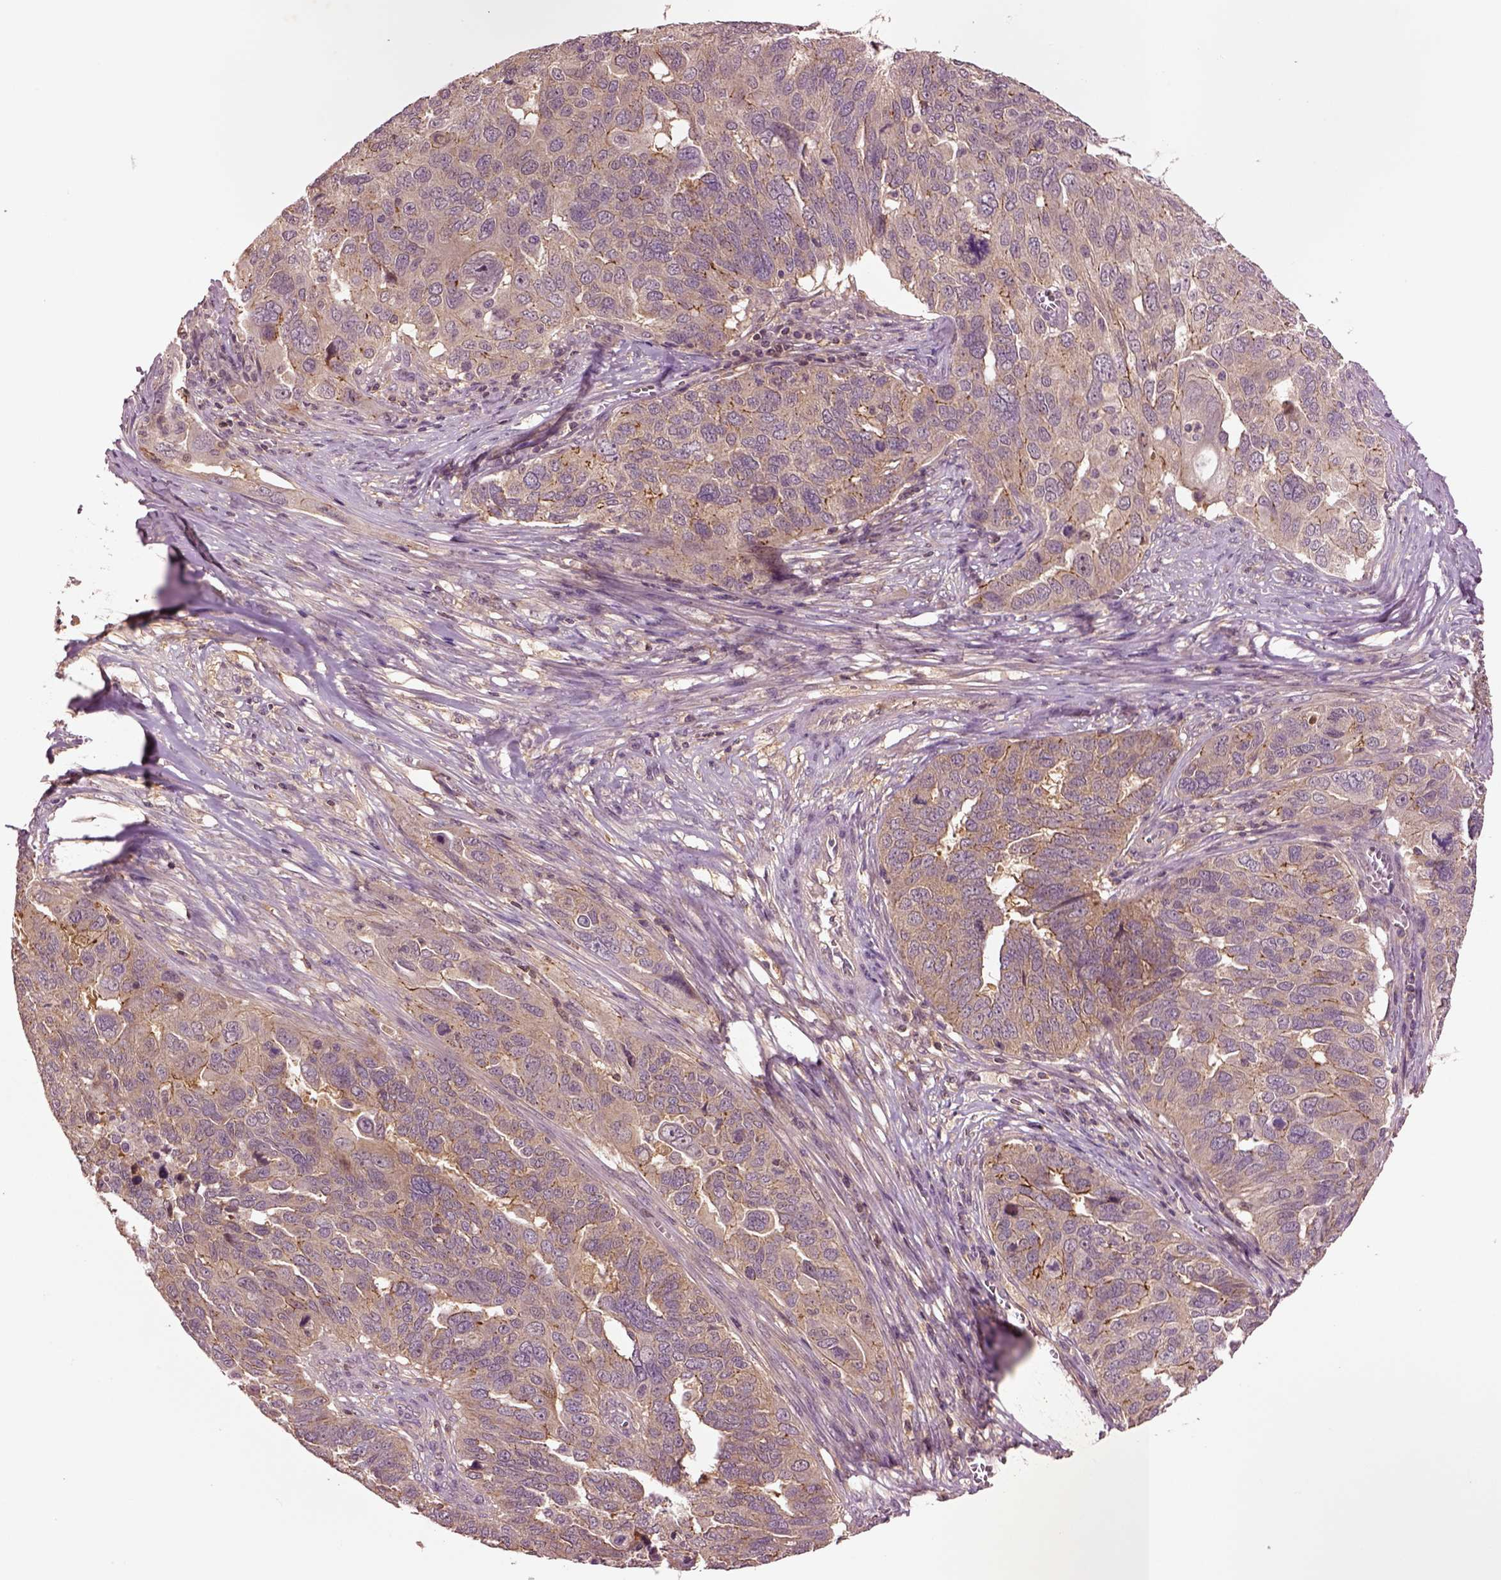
{"staining": {"intensity": "weak", "quantity": ">75%", "location": "cytoplasmic/membranous"}, "tissue": "ovarian cancer", "cell_type": "Tumor cells", "image_type": "cancer", "snomed": [{"axis": "morphology", "description": "Carcinoma, endometroid"}, {"axis": "topography", "description": "Soft tissue"}, {"axis": "topography", "description": "Ovary"}], "caption": "A low amount of weak cytoplasmic/membranous expression is identified in approximately >75% of tumor cells in ovarian endometroid carcinoma tissue. The staining was performed using DAB to visualize the protein expression in brown, while the nuclei were stained in blue with hematoxylin (Magnification: 20x).", "gene": "MTHFS", "patient": {"sex": "female", "age": 52}}